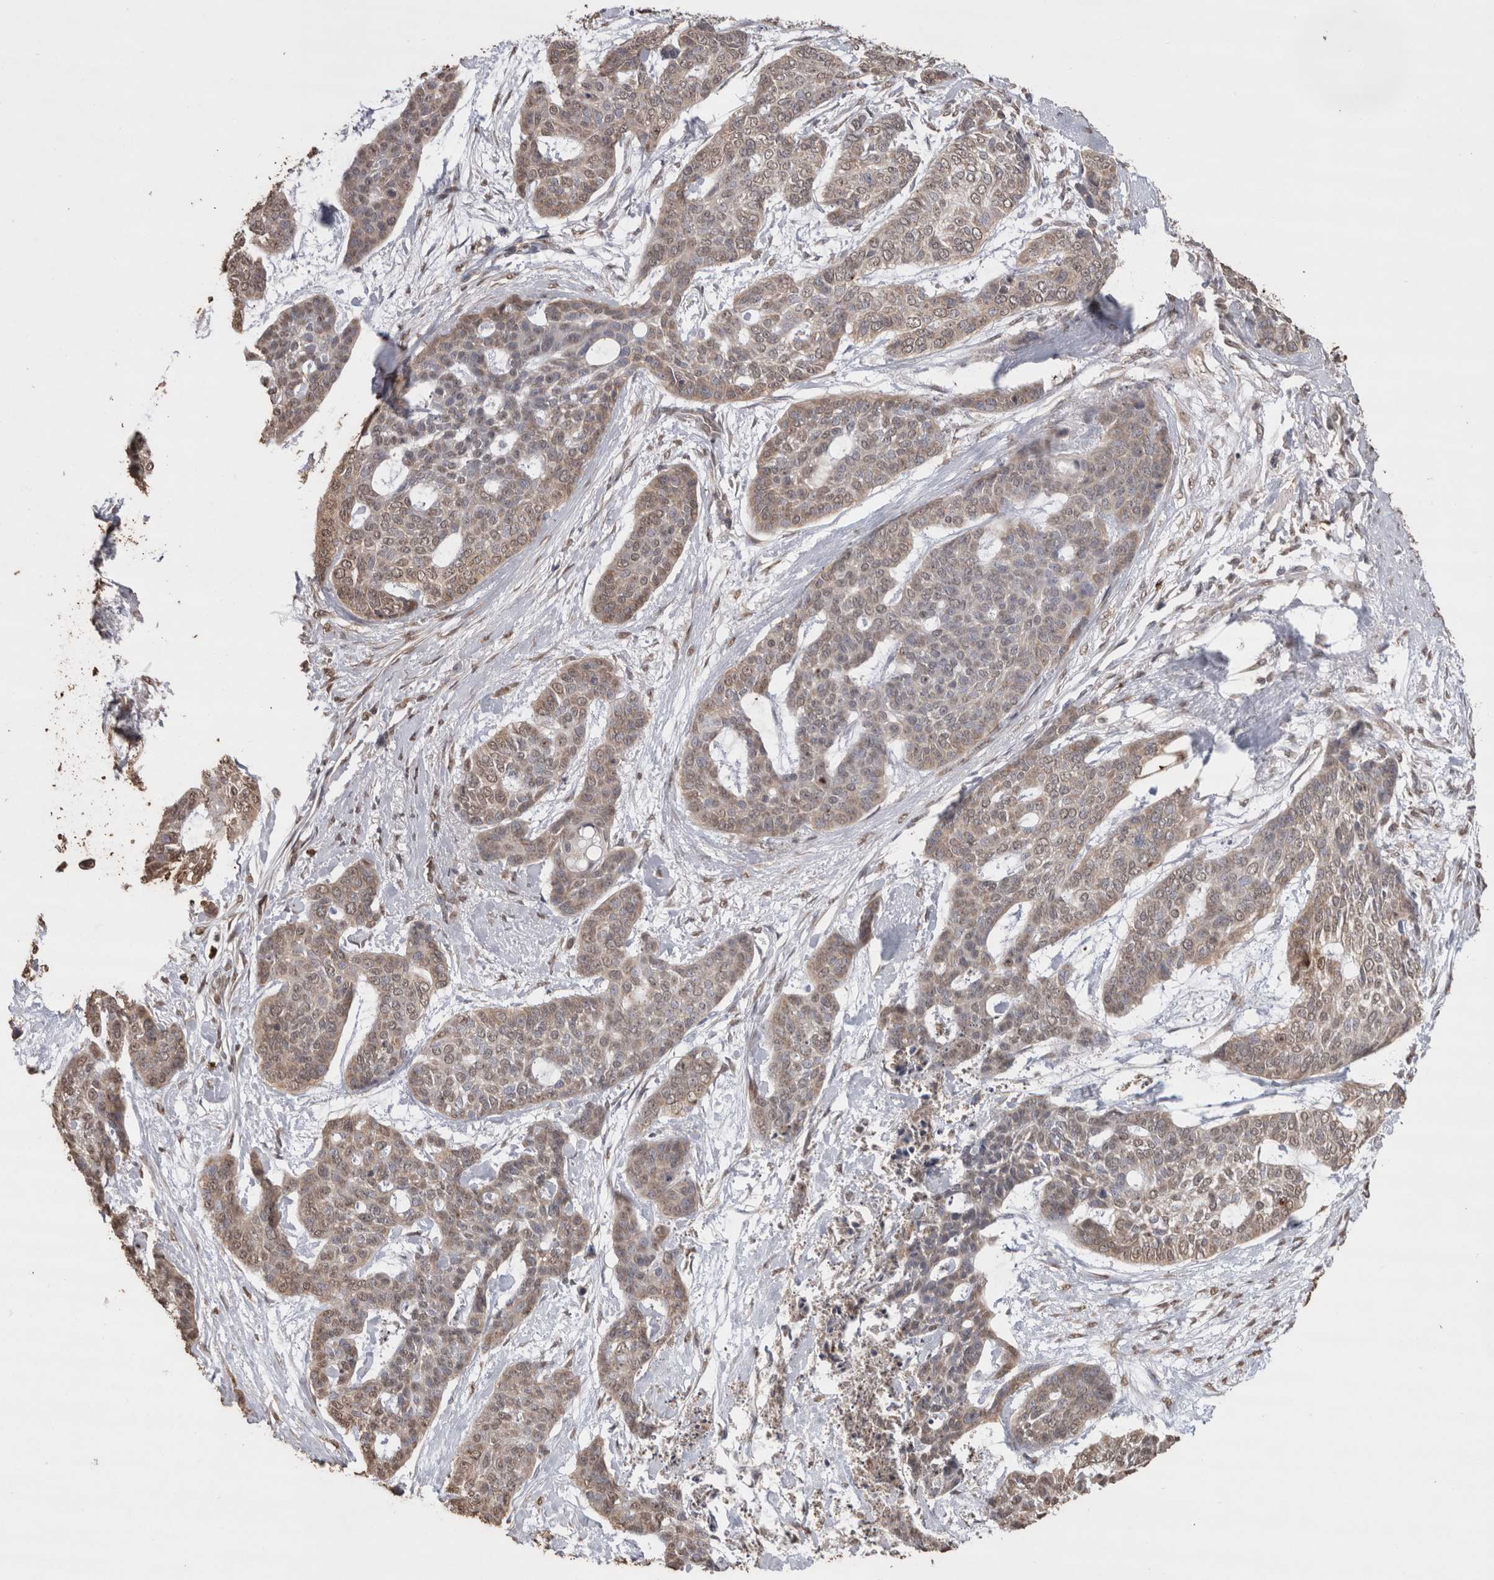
{"staining": {"intensity": "weak", "quantity": ">75%", "location": "cytoplasmic/membranous,nuclear"}, "tissue": "skin cancer", "cell_type": "Tumor cells", "image_type": "cancer", "snomed": [{"axis": "morphology", "description": "Basal cell carcinoma"}, {"axis": "topography", "description": "Skin"}], "caption": "The micrograph exhibits a brown stain indicating the presence of a protein in the cytoplasmic/membranous and nuclear of tumor cells in basal cell carcinoma (skin).", "gene": "CRELD2", "patient": {"sex": "female", "age": 64}}